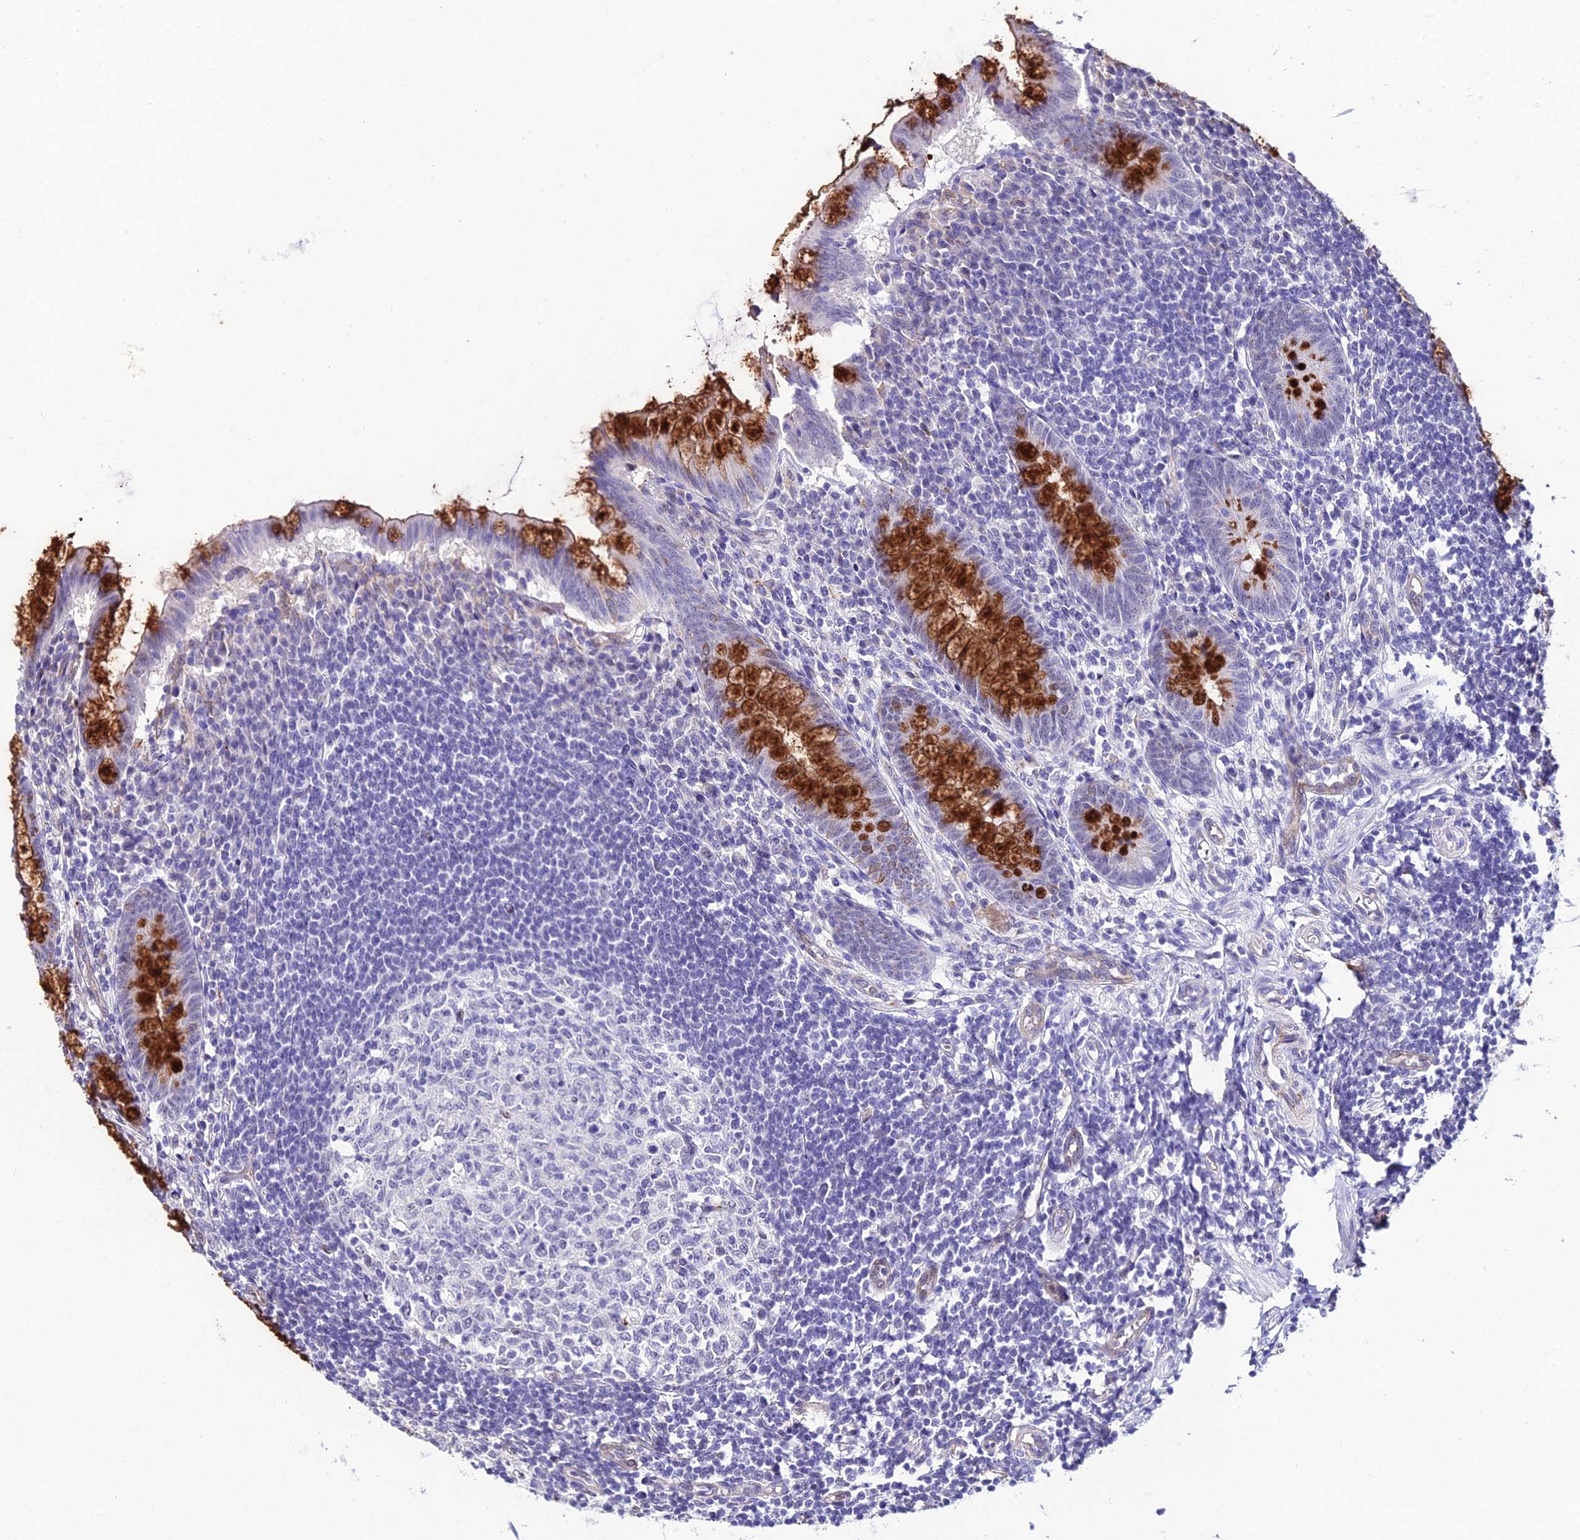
{"staining": {"intensity": "strong", "quantity": "25%-75%", "location": "cytoplasmic/membranous"}, "tissue": "appendix", "cell_type": "Glandular cells", "image_type": "normal", "snomed": [{"axis": "morphology", "description": "Normal tissue, NOS"}, {"axis": "topography", "description": "Appendix"}], "caption": "Protein analysis of benign appendix reveals strong cytoplasmic/membranous staining in approximately 25%-75% of glandular cells. (Stains: DAB in brown, nuclei in blue, Microscopy: brightfield microscopy at high magnification).", "gene": "SYT15B", "patient": {"sex": "female", "age": 33}}